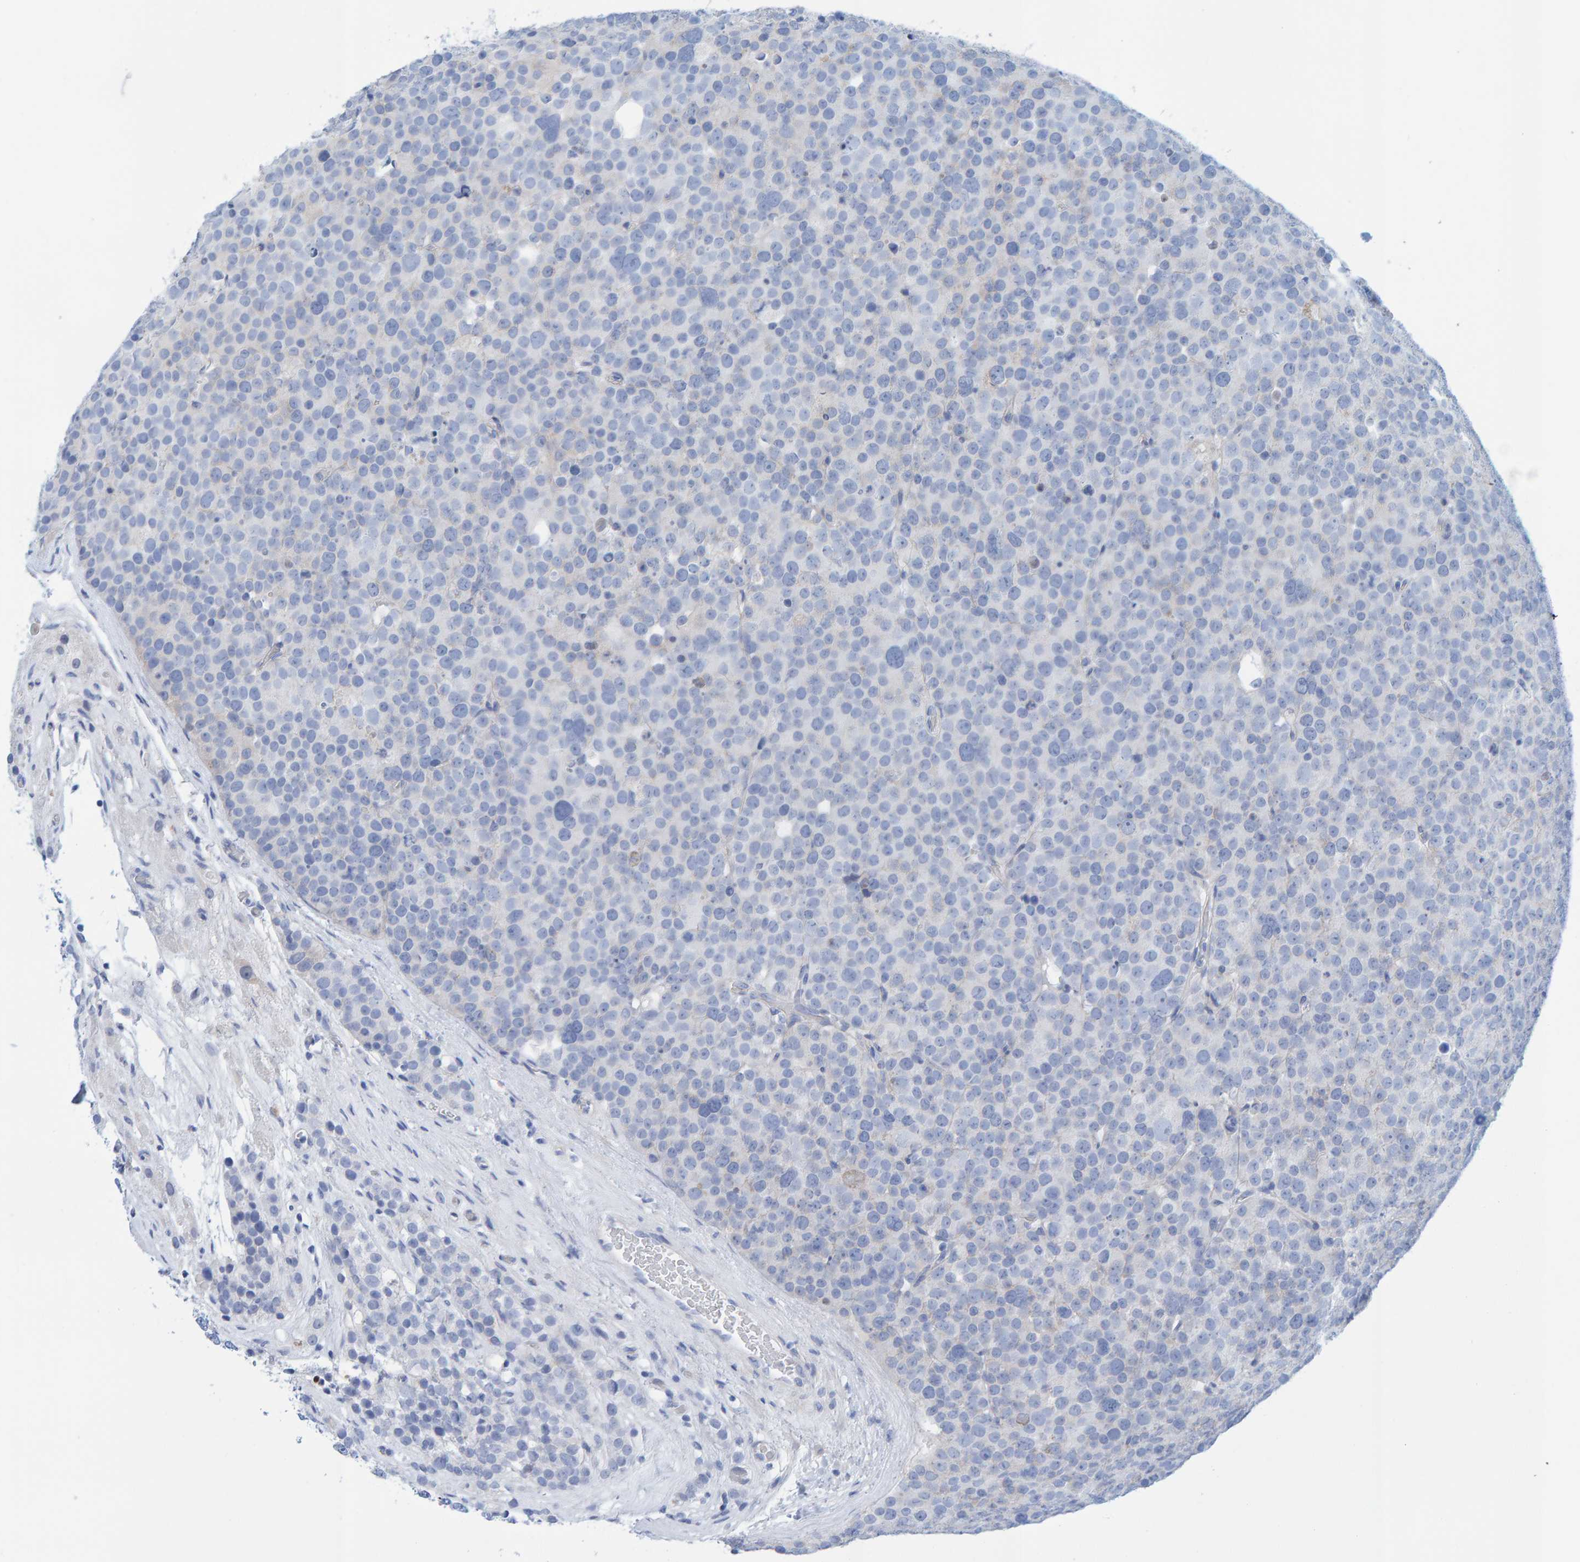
{"staining": {"intensity": "negative", "quantity": "none", "location": "none"}, "tissue": "testis cancer", "cell_type": "Tumor cells", "image_type": "cancer", "snomed": [{"axis": "morphology", "description": "Seminoma, NOS"}, {"axis": "topography", "description": "Testis"}], "caption": "Immunohistochemical staining of seminoma (testis) displays no significant staining in tumor cells. (DAB IHC visualized using brightfield microscopy, high magnification).", "gene": "JAKMIP3", "patient": {"sex": "male", "age": 71}}